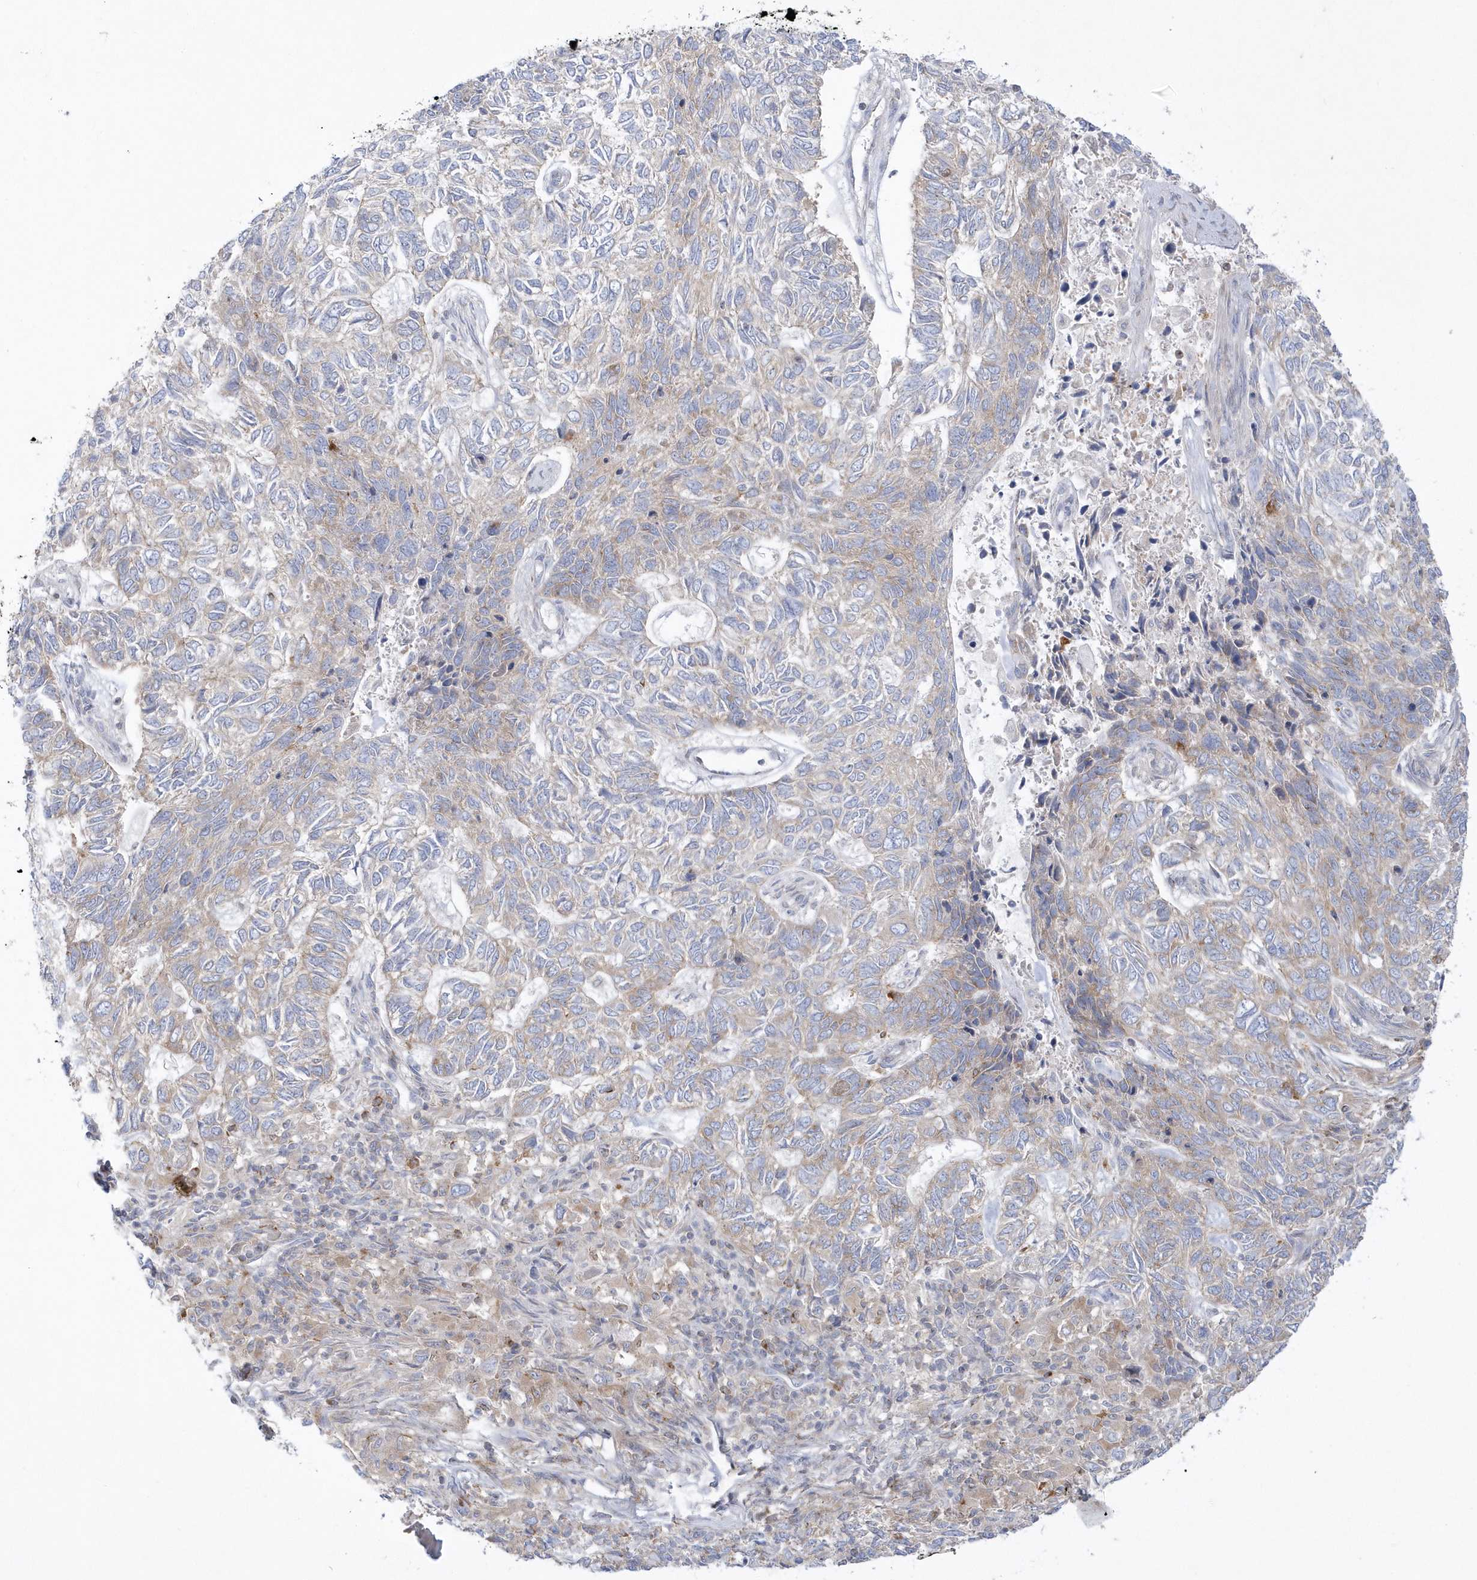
{"staining": {"intensity": "weak", "quantity": "<25%", "location": "cytoplasmic/membranous"}, "tissue": "skin cancer", "cell_type": "Tumor cells", "image_type": "cancer", "snomed": [{"axis": "morphology", "description": "Basal cell carcinoma"}, {"axis": "topography", "description": "Skin"}], "caption": "Basal cell carcinoma (skin) stained for a protein using immunohistochemistry displays no expression tumor cells.", "gene": "DNAJC18", "patient": {"sex": "female", "age": 65}}